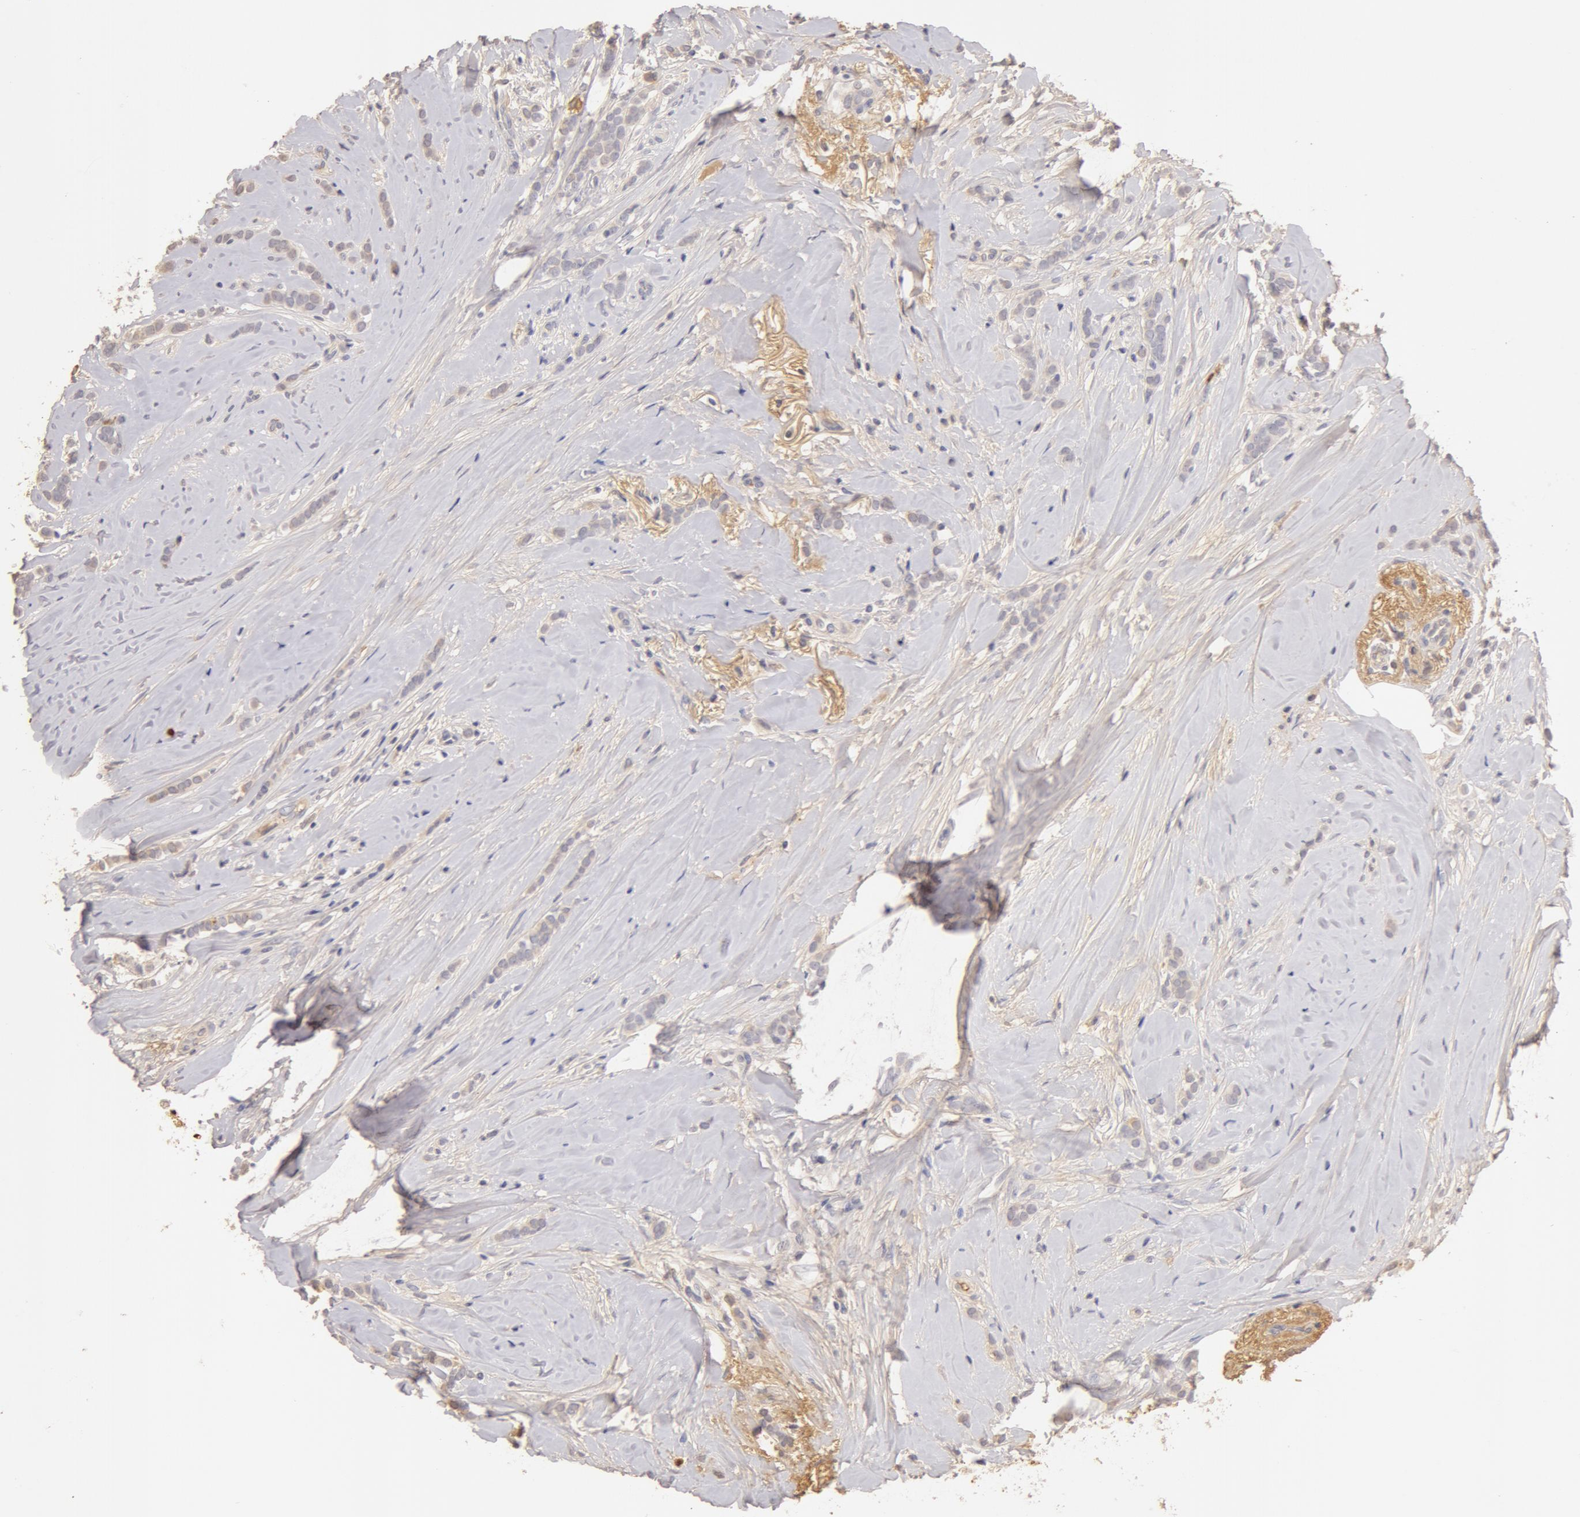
{"staining": {"intensity": "weak", "quantity": "<25%", "location": "cytoplasmic/membranous"}, "tissue": "breast cancer", "cell_type": "Tumor cells", "image_type": "cancer", "snomed": [{"axis": "morphology", "description": "Lobular carcinoma"}, {"axis": "topography", "description": "Breast"}], "caption": "The immunohistochemistry (IHC) histopathology image has no significant expression in tumor cells of breast lobular carcinoma tissue.", "gene": "TF", "patient": {"sex": "female", "age": 56}}